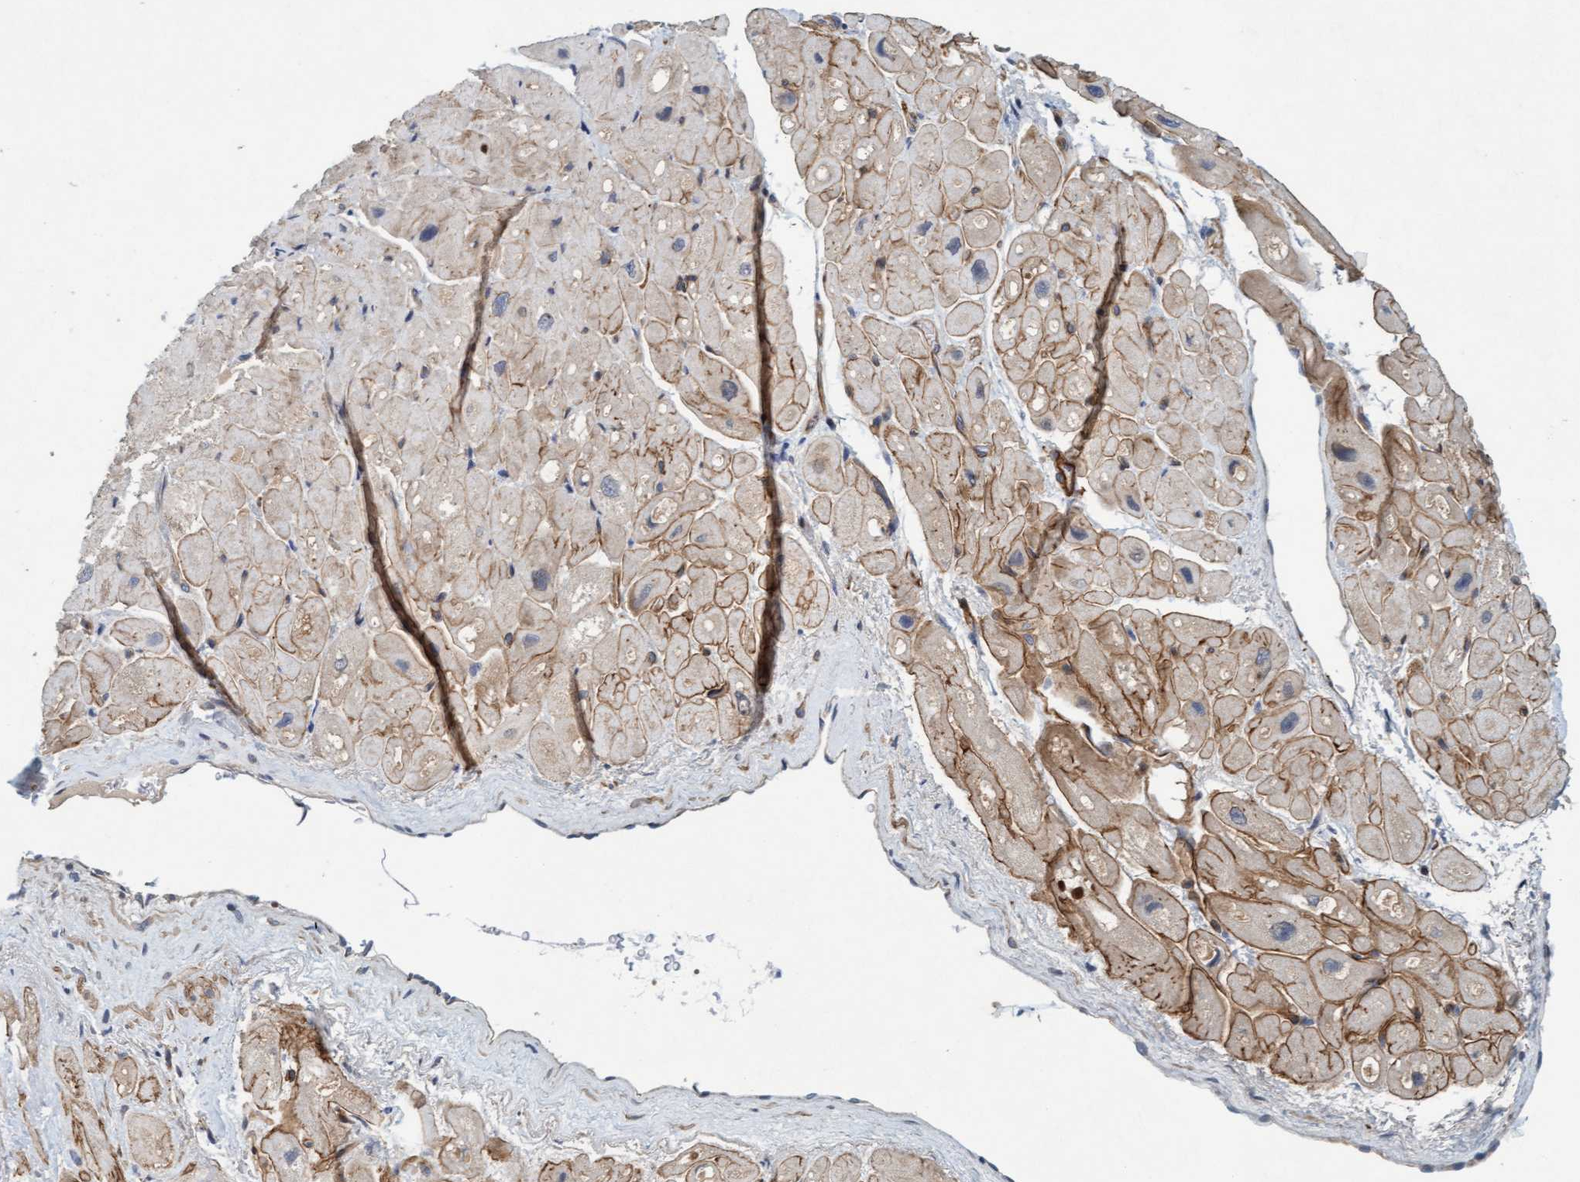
{"staining": {"intensity": "moderate", "quantity": ">75%", "location": "cytoplasmic/membranous"}, "tissue": "heart muscle", "cell_type": "Cardiomyocytes", "image_type": "normal", "snomed": [{"axis": "morphology", "description": "Normal tissue, NOS"}, {"axis": "topography", "description": "Heart"}], "caption": "Normal heart muscle reveals moderate cytoplasmic/membranous positivity in about >75% of cardiomyocytes (Stains: DAB (3,3'-diaminobenzidine) in brown, nuclei in blue, Microscopy: brightfield microscopy at high magnification)..", "gene": "TSTD2", "patient": {"sex": "male", "age": 49}}